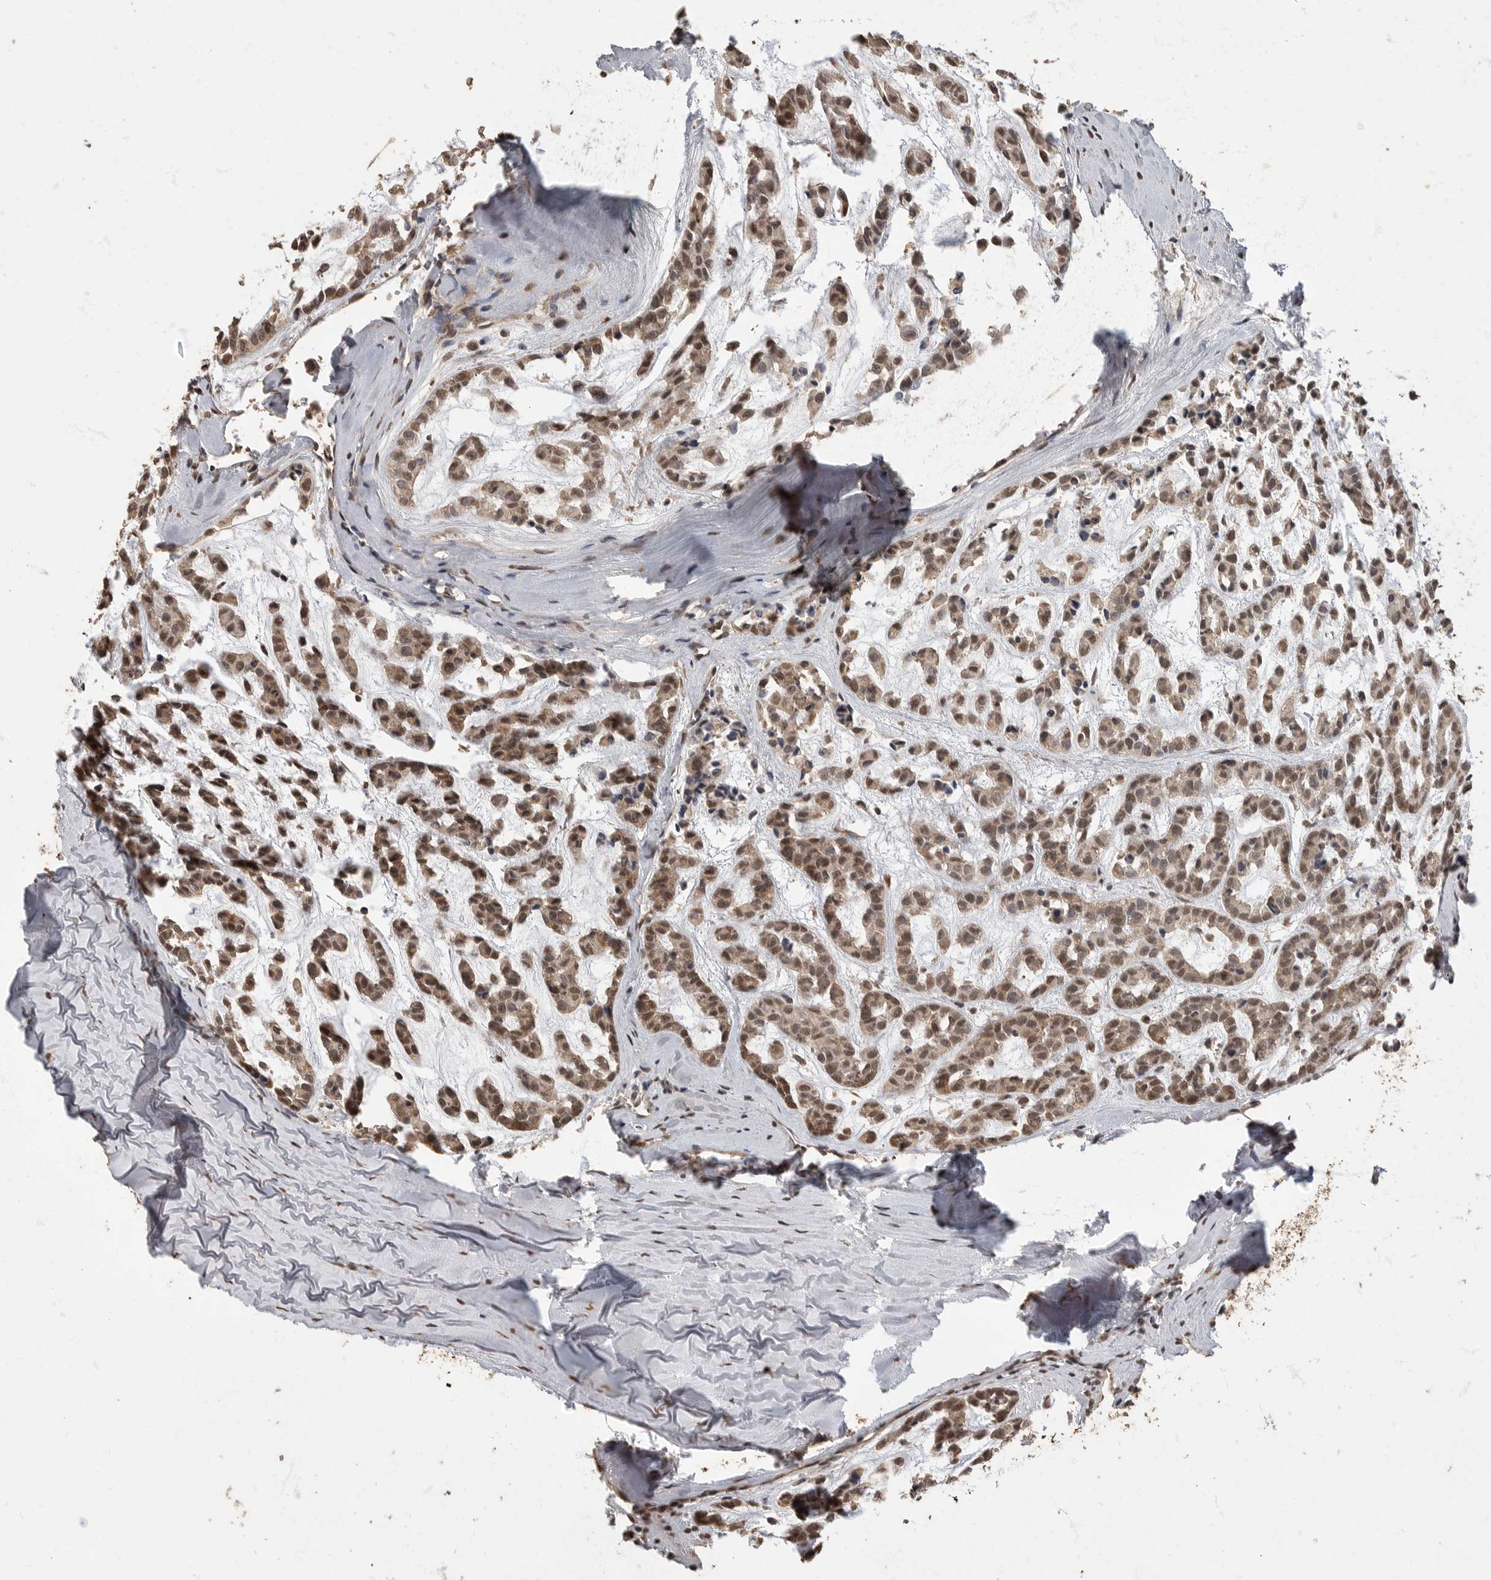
{"staining": {"intensity": "moderate", "quantity": ">75%", "location": "cytoplasmic/membranous,nuclear"}, "tissue": "head and neck cancer", "cell_type": "Tumor cells", "image_type": "cancer", "snomed": [{"axis": "morphology", "description": "Adenocarcinoma, NOS"}, {"axis": "morphology", "description": "Adenoma, NOS"}, {"axis": "topography", "description": "Head-Neck"}], "caption": "Head and neck adenoma tissue exhibits moderate cytoplasmic/membranous and nuclear staining in about >75% of tumor cells", "gene": "MAFG", "patient": {"sex": "female", "age": 55}}